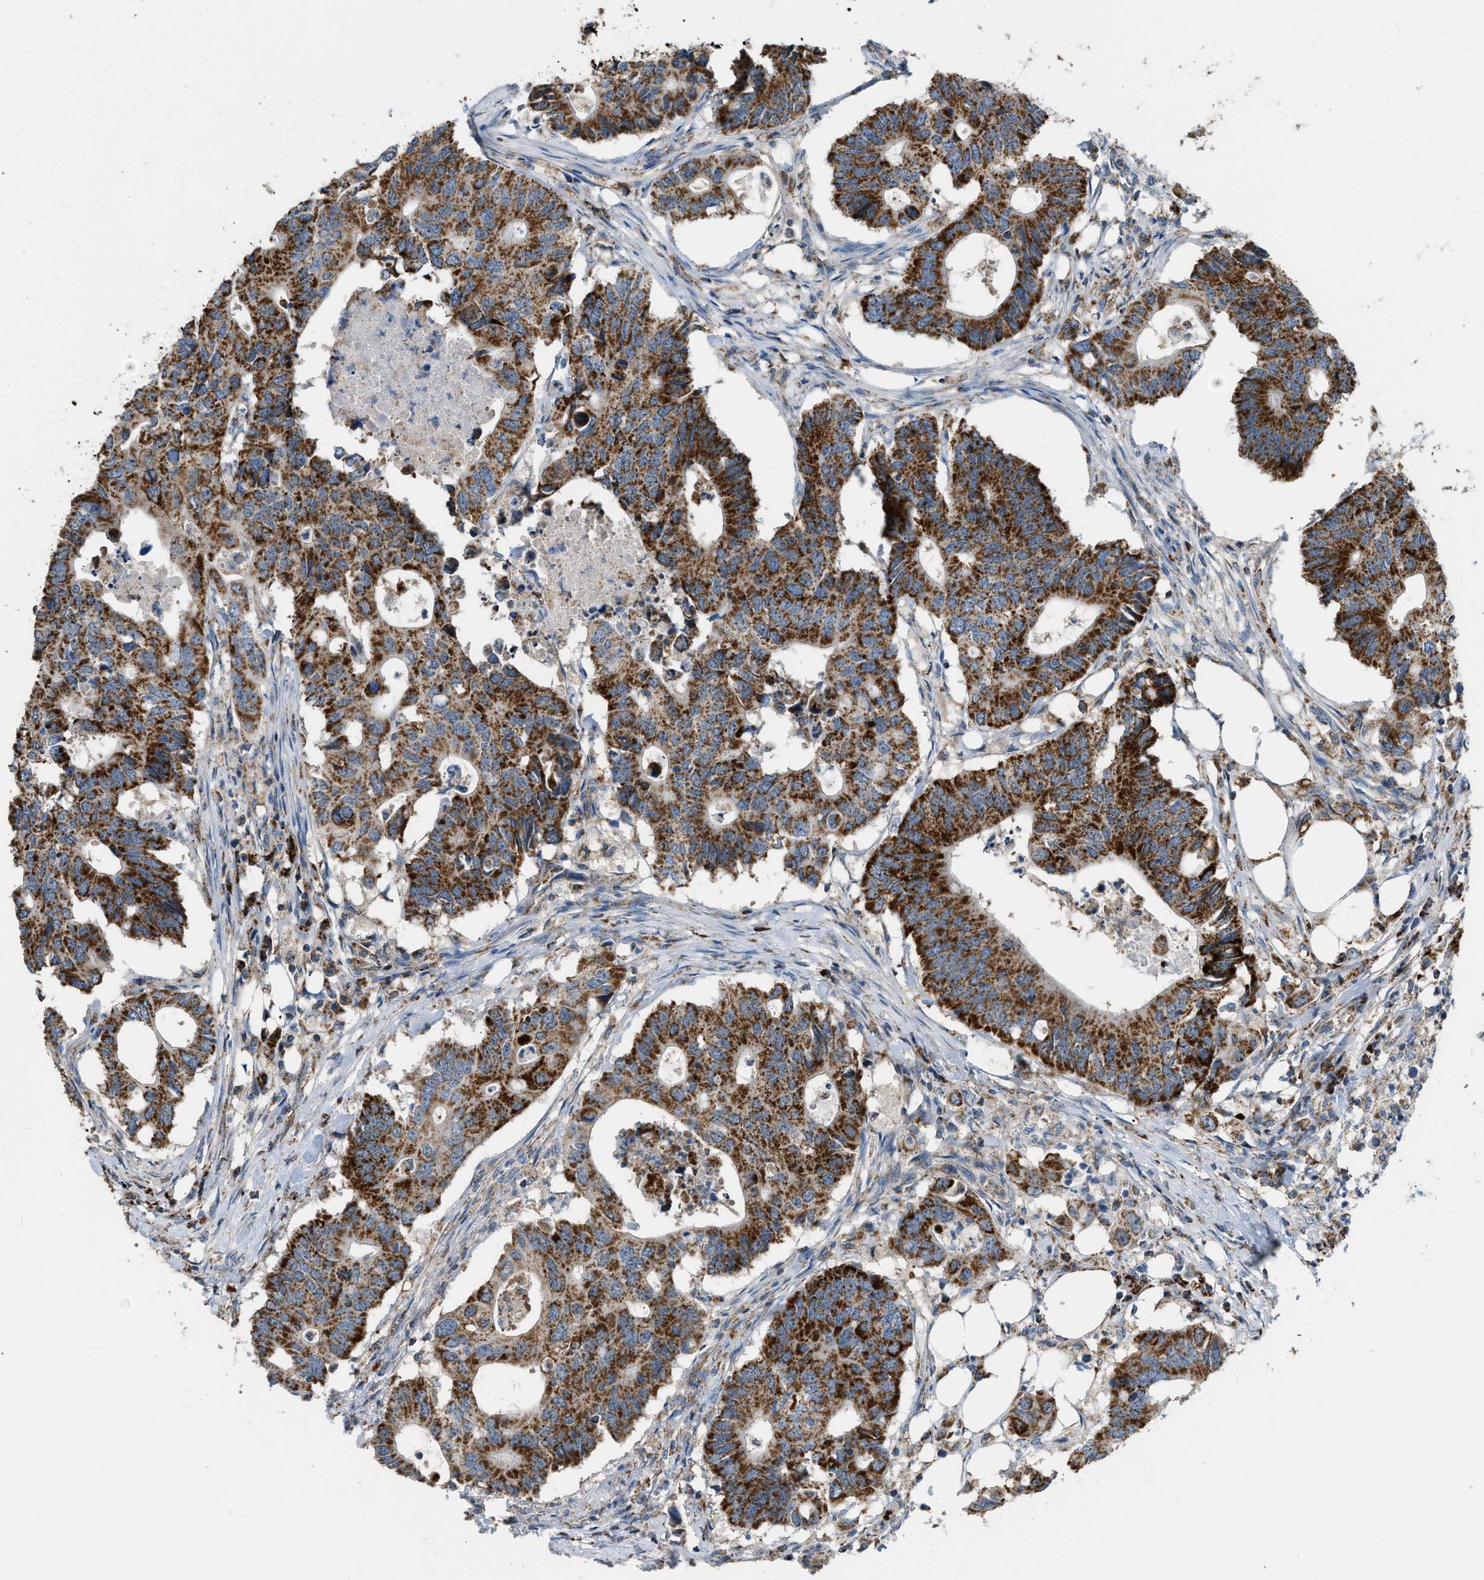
{"staining": {"intensity": "strong", "quantity": ">75%", "location": "cytoplasmic/membranous"}, "tissue": "colorectal cancer", "cell_type": "Tumor cells", "image_type": "cancer", "snomed": [{"axis": "morphology", "description": "Adenocarcinoma, NOS"}, {"axis": "topography", "description": "Colon"}], "caption": "Immunohistochemistry photomicrograph of human adenocarcinoma (colorectal) stained for a protein (brown), which reveals high levels of strong cytoplasmic/membranous staining in approximately >75% of tumor cells.", "gene": "ETFB", "patient": {"sex": "male", "age": 71}}